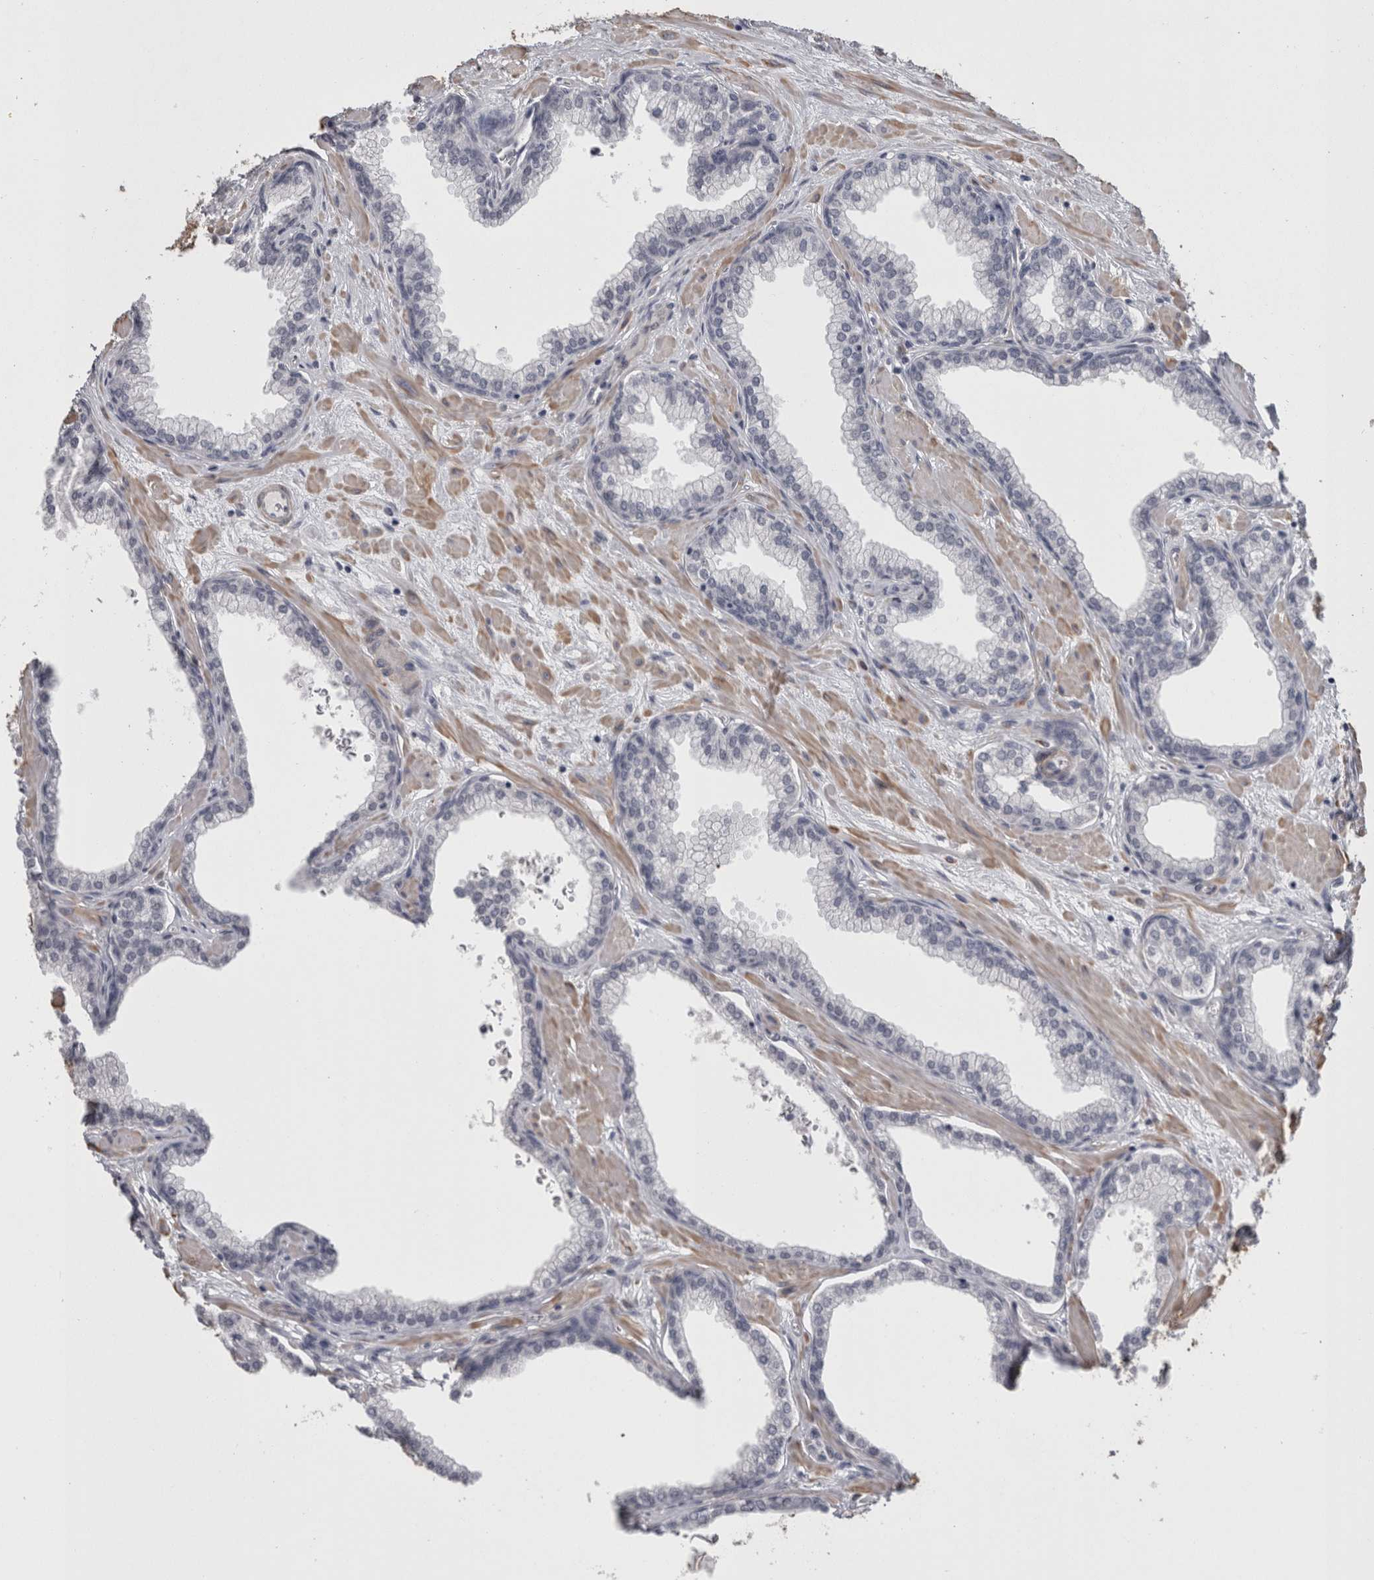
{"staining": {"intensity": "weak", "quantity": "<25%", "location": "cytoplasmic/membranous"}, "tissue": "prostate", "cell_type": "Glandular cells", "image_type": "normal", "snomed": [{"axis": "morphology", "description": "Normal tissue, NOS"}, {"axis": "morphology", "description": "Urothelial carcinoma, Low grade"}, {"axis": "topography", "description": "Urinary bladder"}, {"axis": "topography", "description": "Prostate"}], "caption": "Benign prostate was stained to show a protein in brown. There is no significant positivity in glandular cells. (DAB IHC, high magnification).", "gene": "RMDN1", "patient": {"sex": "male", "age": 60}}